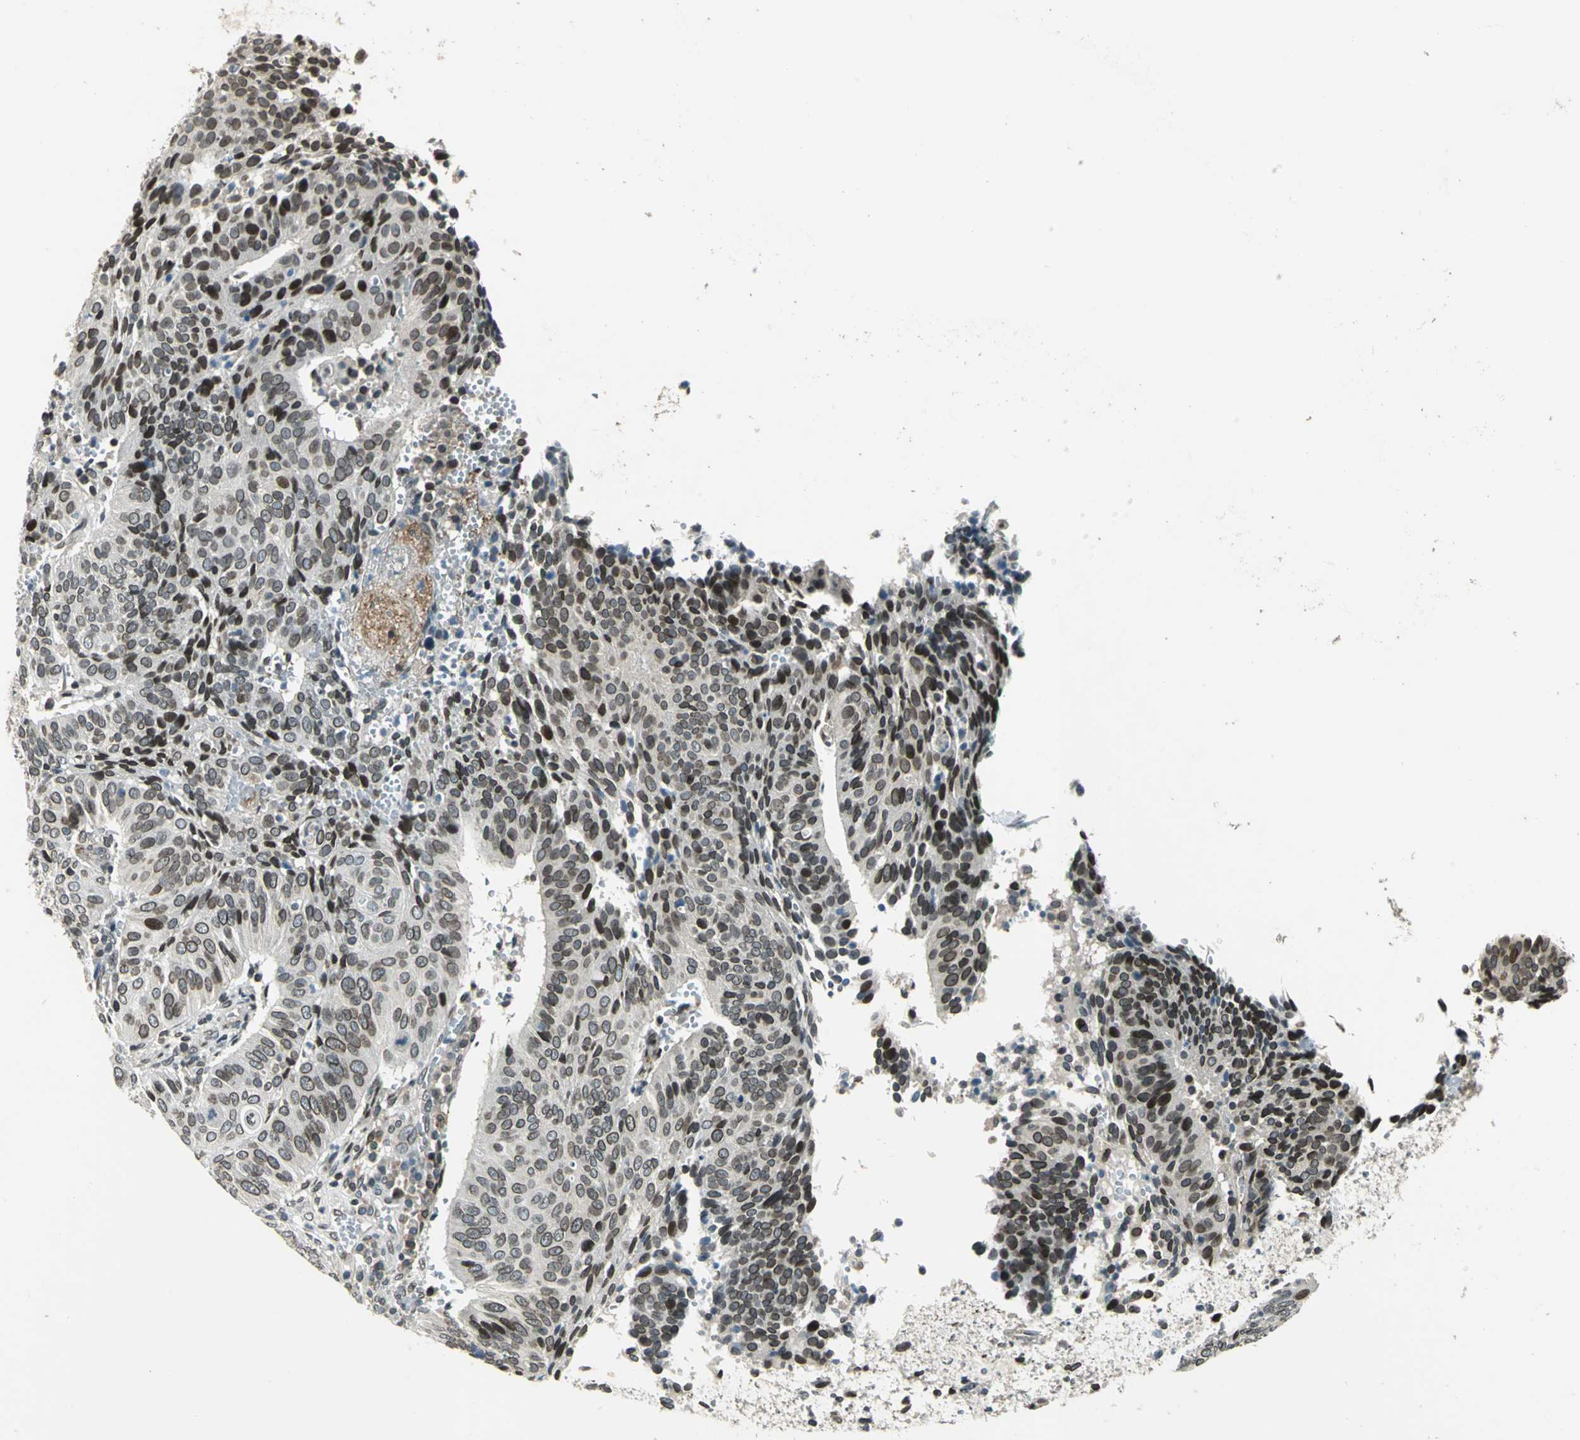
{"staining": {"intensity": "strong", "quantity": ">75%", "location": "cytoplasmic/membranous,nuclear"}, "tissue": "cervical cancer", "cell_type": "Tumor cells", "image_type": "cancer", "snomed": [{"axis": "morphology", "description": "Squamous cell carcinoma, NOS"}, {"axis": "topography", "description": "Cervix"}], "caption": "Immunohistochemistry histopathology image of human squamous cell carcinoma (cervical) stained for a protein (brown), which exhibits high levels of strong cytoplasmic/membranous and nuclear expression in approximately >75% of tumor cells.", "gene": "BRIP1", "patient": {"sex": "female", "age": 39}}